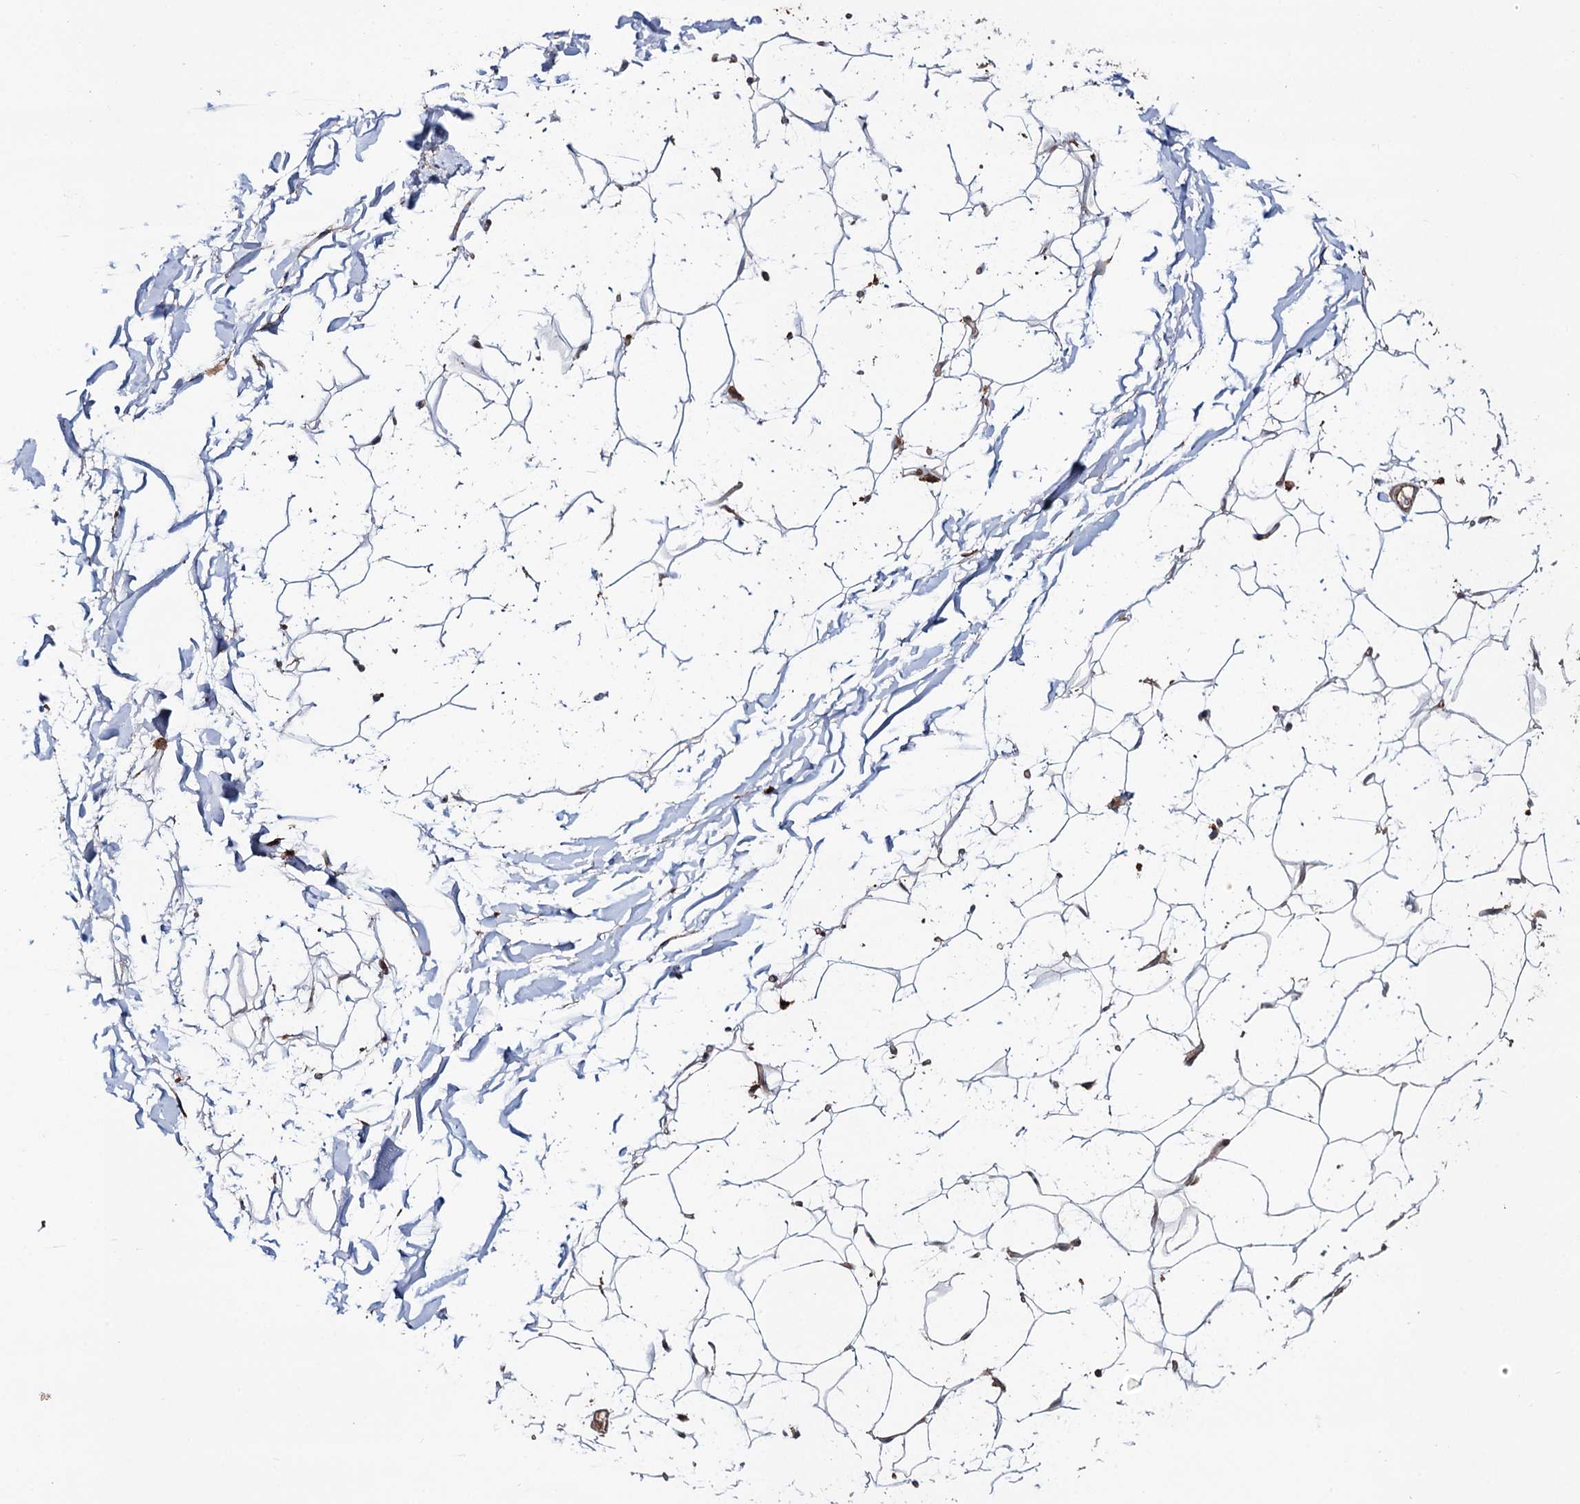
{"staining": {"intensity": "weak", "quantity": "<25%", "location": "cytoplasmic/membranous"}, "tissue": "adipose tissue", "cell_type": "Adipocytes", "image_type": "normal", "snomed": [{"axis": "morphology", "description": "Normal tissue, NOS"}, {"axis": "topography", "description": "Breast"}], "caption": "A high-resolution image shows immunohistochemistry (IHC) staining of unremarkable adipose tissue, which reveals no significant positivity in adipocytes.", "gene": "GRIP1", "patient": {"sex": "female", "age": 26}}